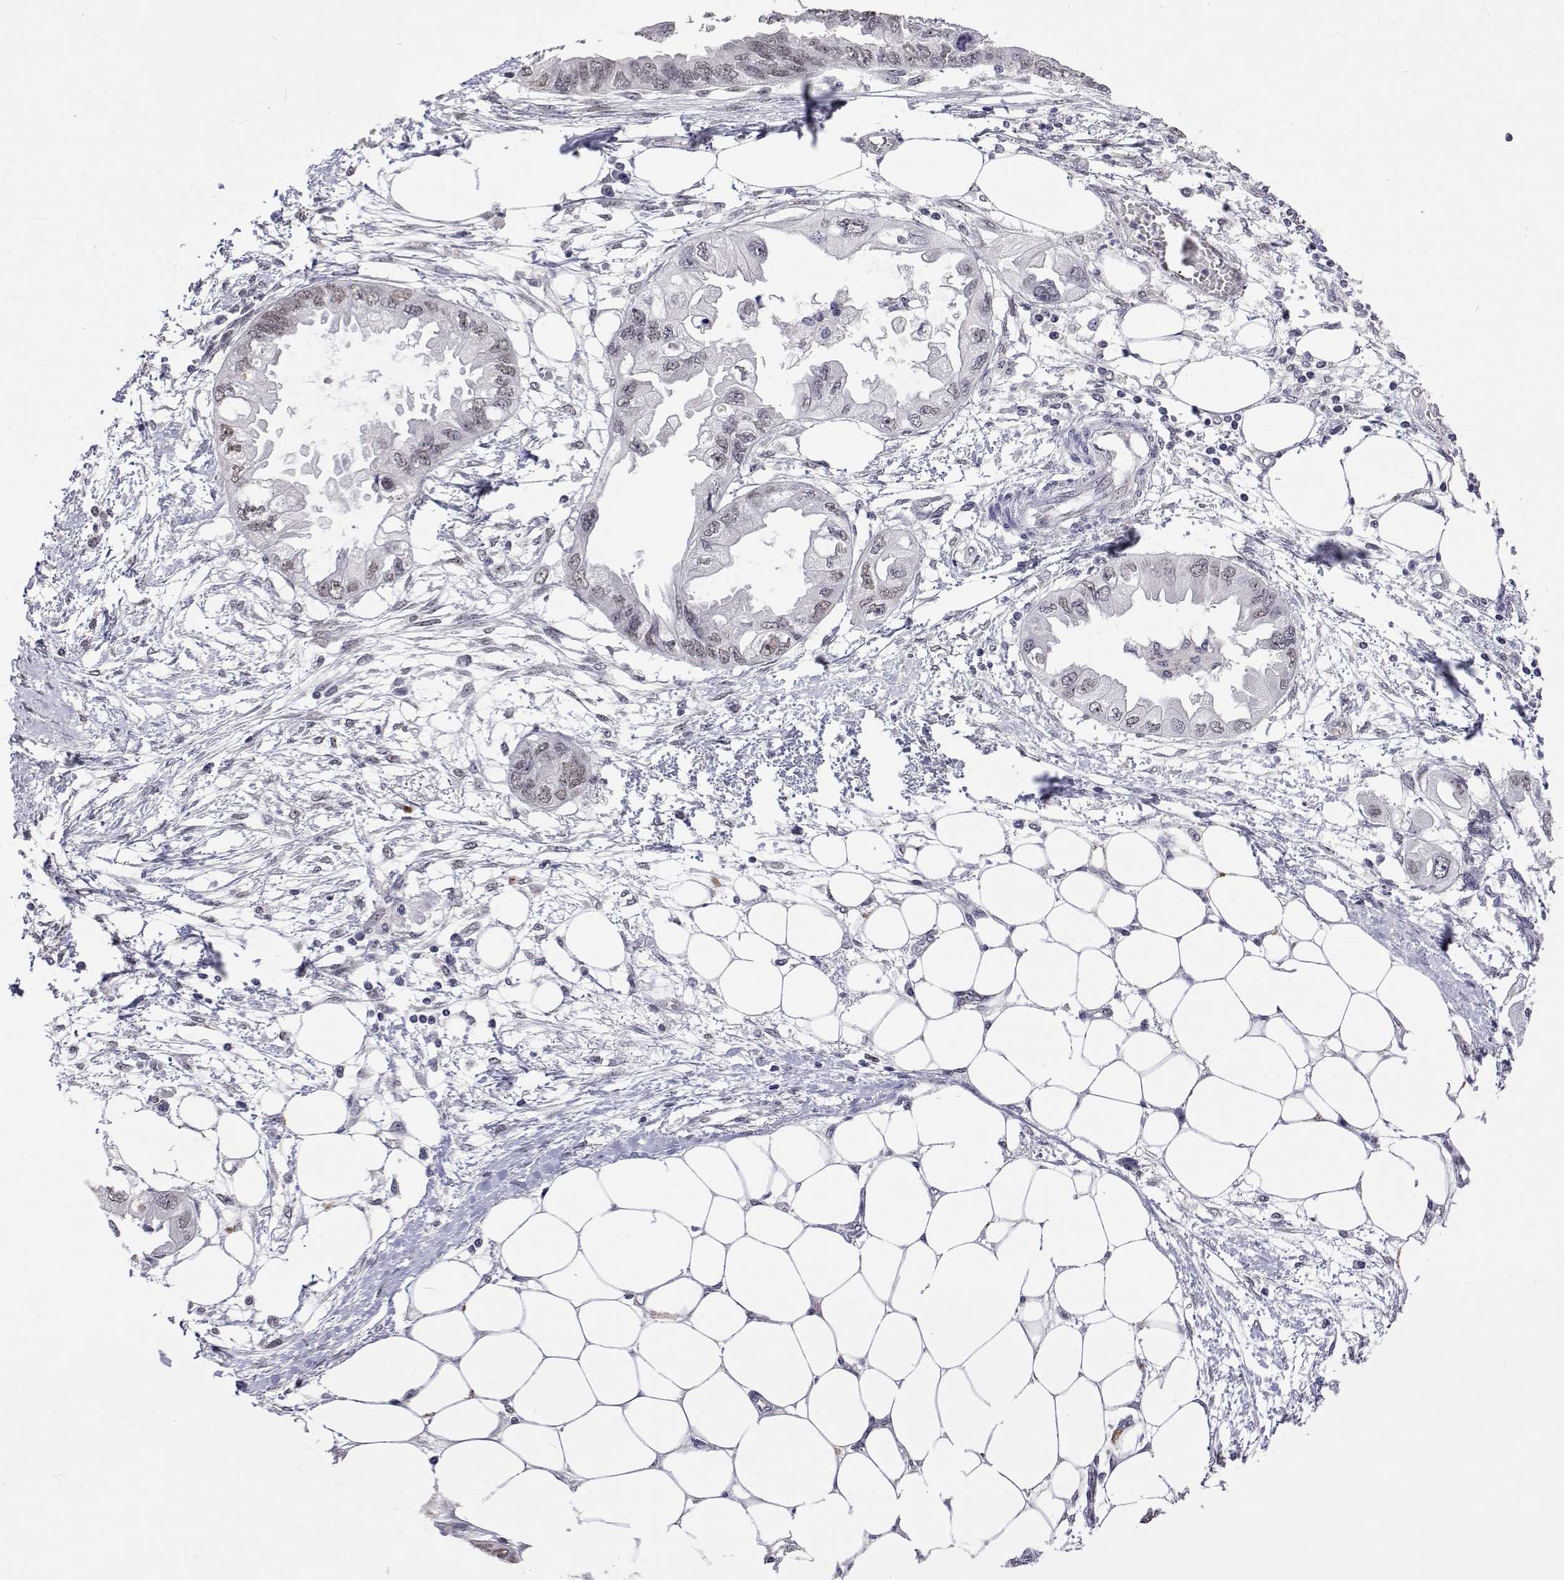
{"staining": {"intensity": "weak", "quantity": "<25%", "location": "nuclear"}, "tissue": "endometrial cancer", "cell_type": "Tumor cells", "image_type": "cancer", "snomed": [{"axis": "morphology", "description": "Adenocarcinoma, NOS"}, {"axis": "morphology", "description": "Adenocarcinoma, metastatic, NOS"}, {"axis": "topography", "description": "Adipose tissue"}, {"axis": "topography", "description": "Endometrium"}], "caption": "A high-resolution micrograph shows IHC staining of endometrial cancer, which exhibits no significant positivity in tumor cells.", "gene": "HNRNPA0", "patient": {"sex": "female", "age": 67}}